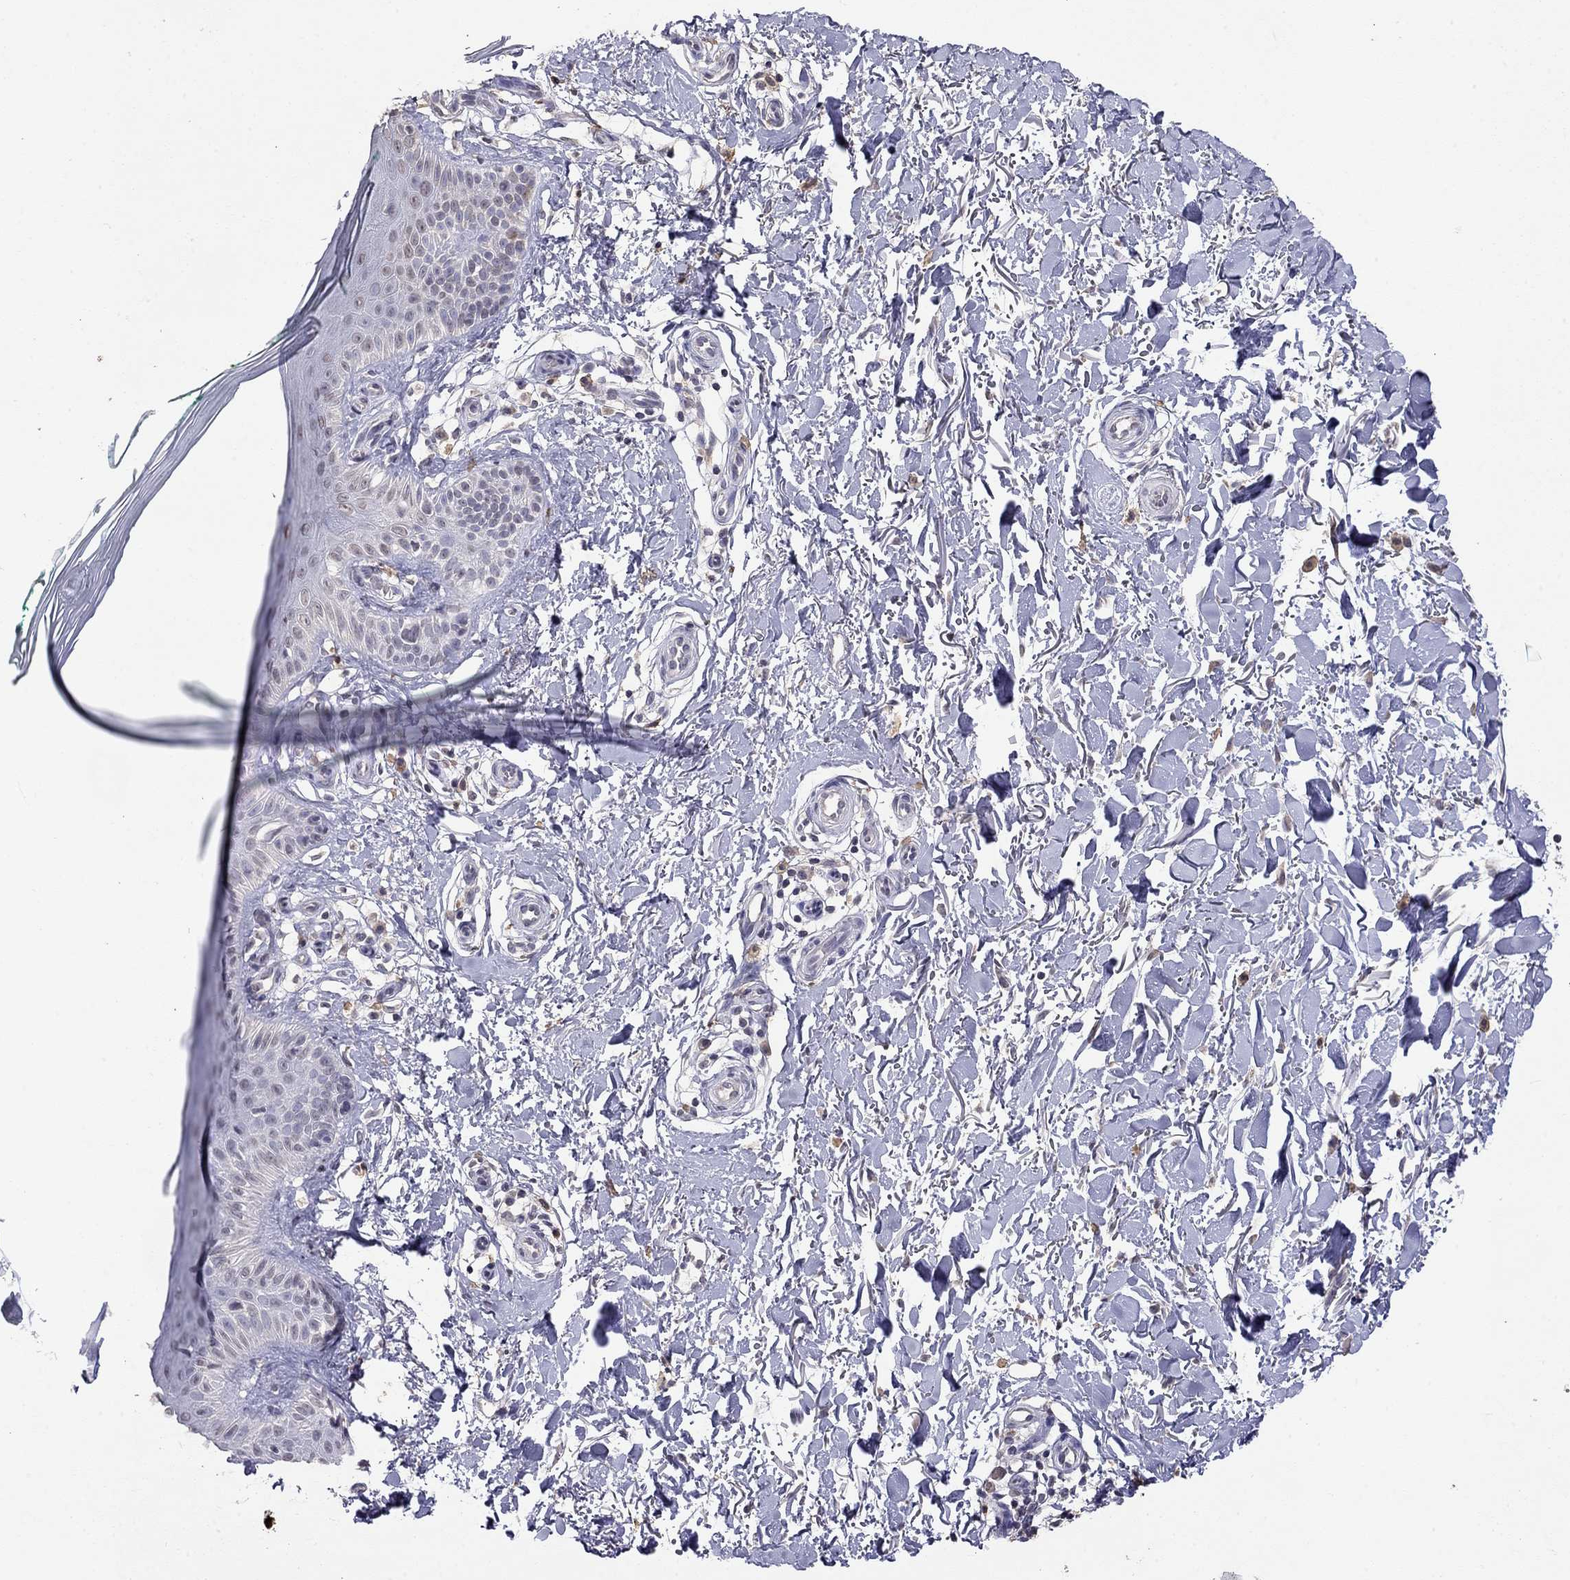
{"staining": {"intensity": "negative", "quantity": "none", "location": "none"}, "tissue": "skin", "cell_type": "Fibroblasts", "image_type": "normal", "snomed": [{"axis": "morphology", "description": "Normal tissue, NOS"}, {"axis": "morphology", "description": "Inflammation, NOS"}, {"axis": "morphology", "description": "Fibrosis, NOS"}, {"axis": "topography", "description": "Skin"}], "caption": "This is an IHC photomicrograph of benign skin. There is no expression in fibroblasts.", "gene": "WNK3", "patient": {"sex": "male", "age": 71}}